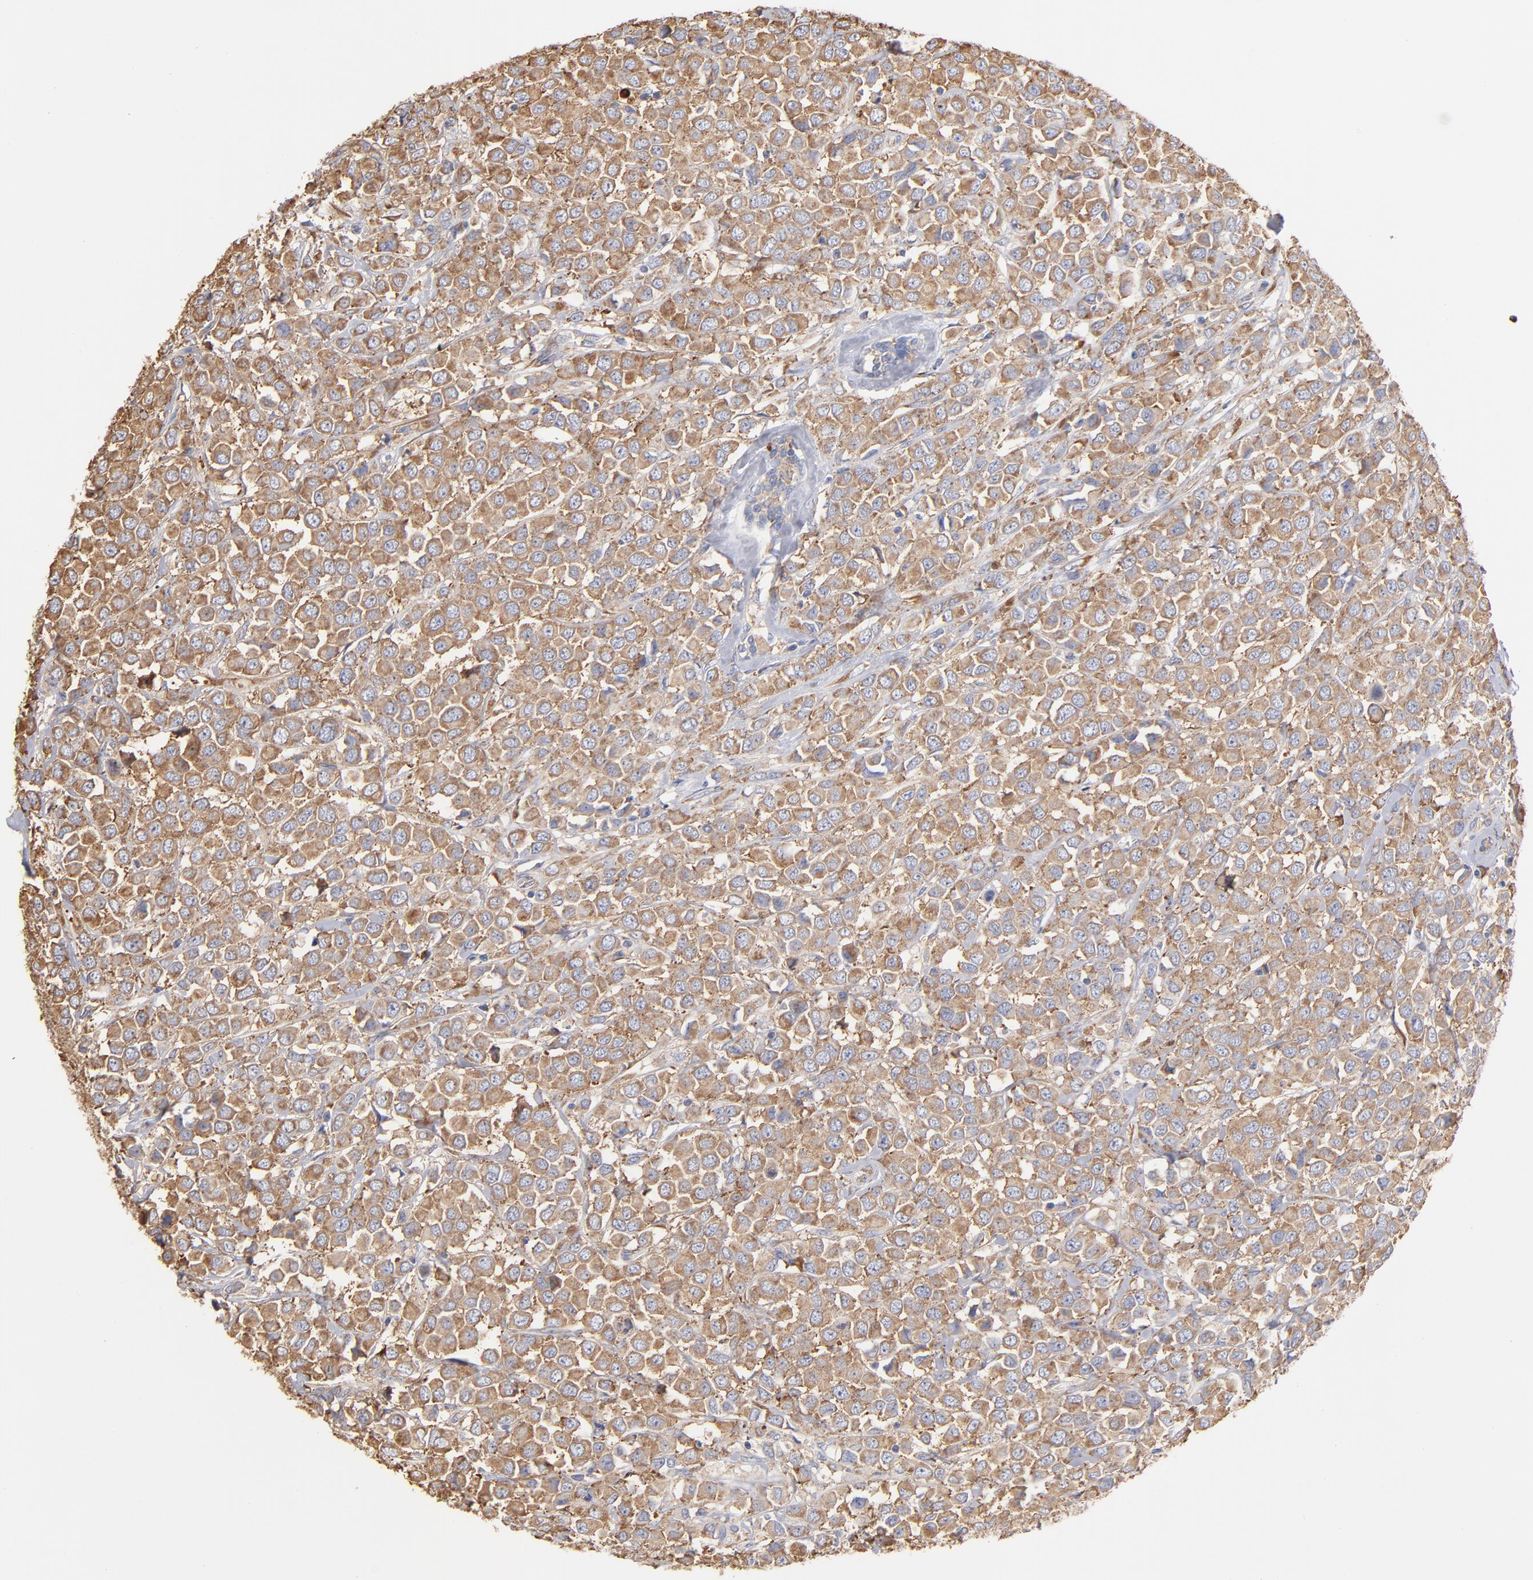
{"staining": {"intensity": "moderate", "quantity": ">75%", "location": "cytoplasmic/membranous"}, "tissue": "breast cancer", "cell_type": "Tumor cells", "image_type": "cancer", "snomed": [{"axis": "morphology", "description": "Duct carcinoma"}, {"axis": "topography", "description": "Breast"}], "caption": "Immunohistochemical staining of infiltrating ductal carcinoma (breast) demonstrates moderate cytoplasmic/membranous protein expression in approximately >75% of tumor cells.", "gene": "RPL9", "patient": {"sex": "female", "age": 61}}